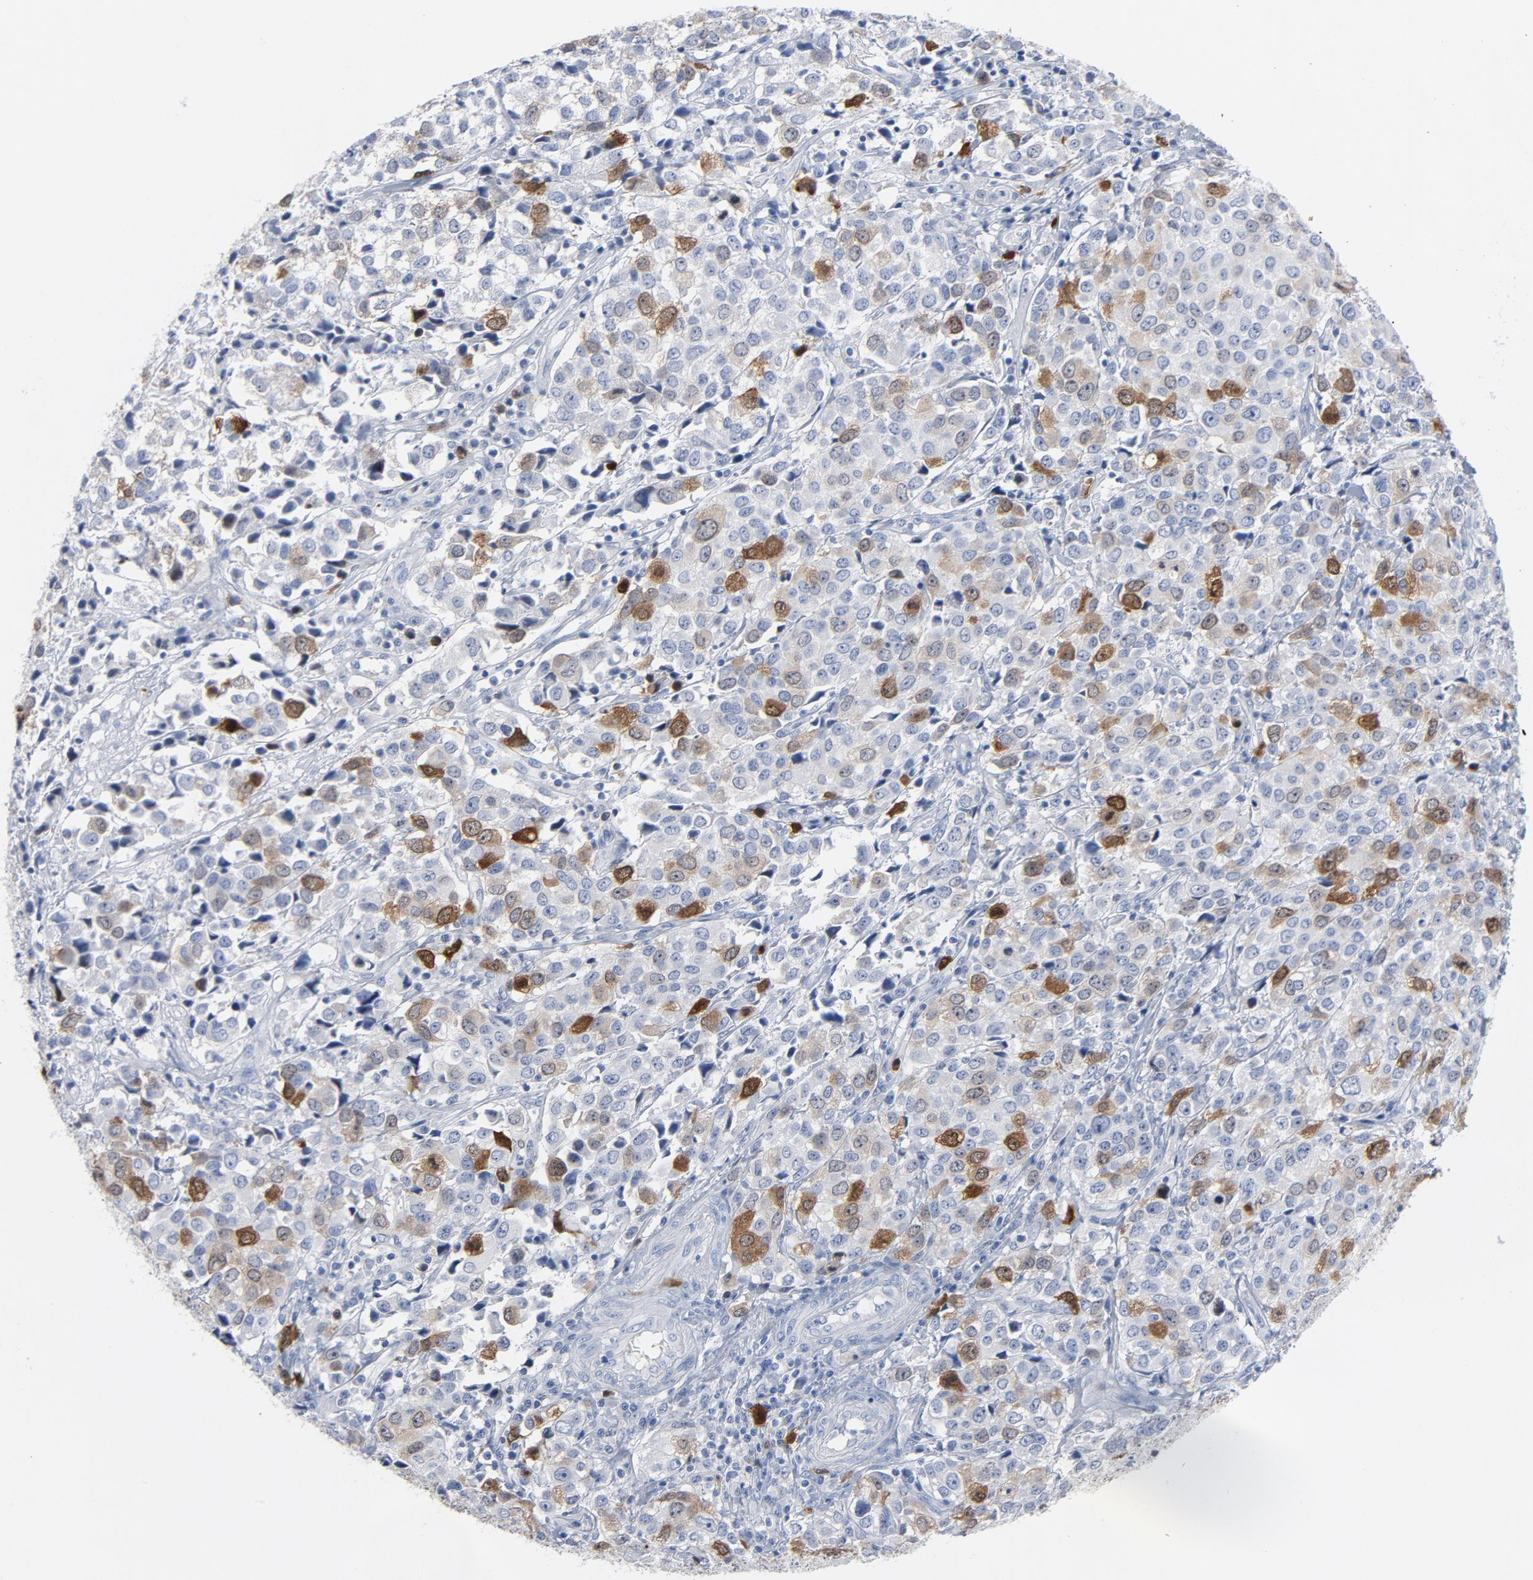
{"staining": {"intensity": "moderate", "quantity": "25%-75%", "location": "cytoplasmic/membranous,nuclear"}, "tissue": "urothelial cancer", "cell_type": "Tumor cells", "image_type": "cancer", "snomed": [{"axis": "morphology", "description": "Urothelial carcinoma, High grade"}, {"axis": "topography", "description": "Urinary bladder"}], "caption": "Human urothelial cancer stained with a protein marker shows moderate staining in tumor cells.", "gene": "CDC20", "patient": {"sex": "female", "age": 75}}